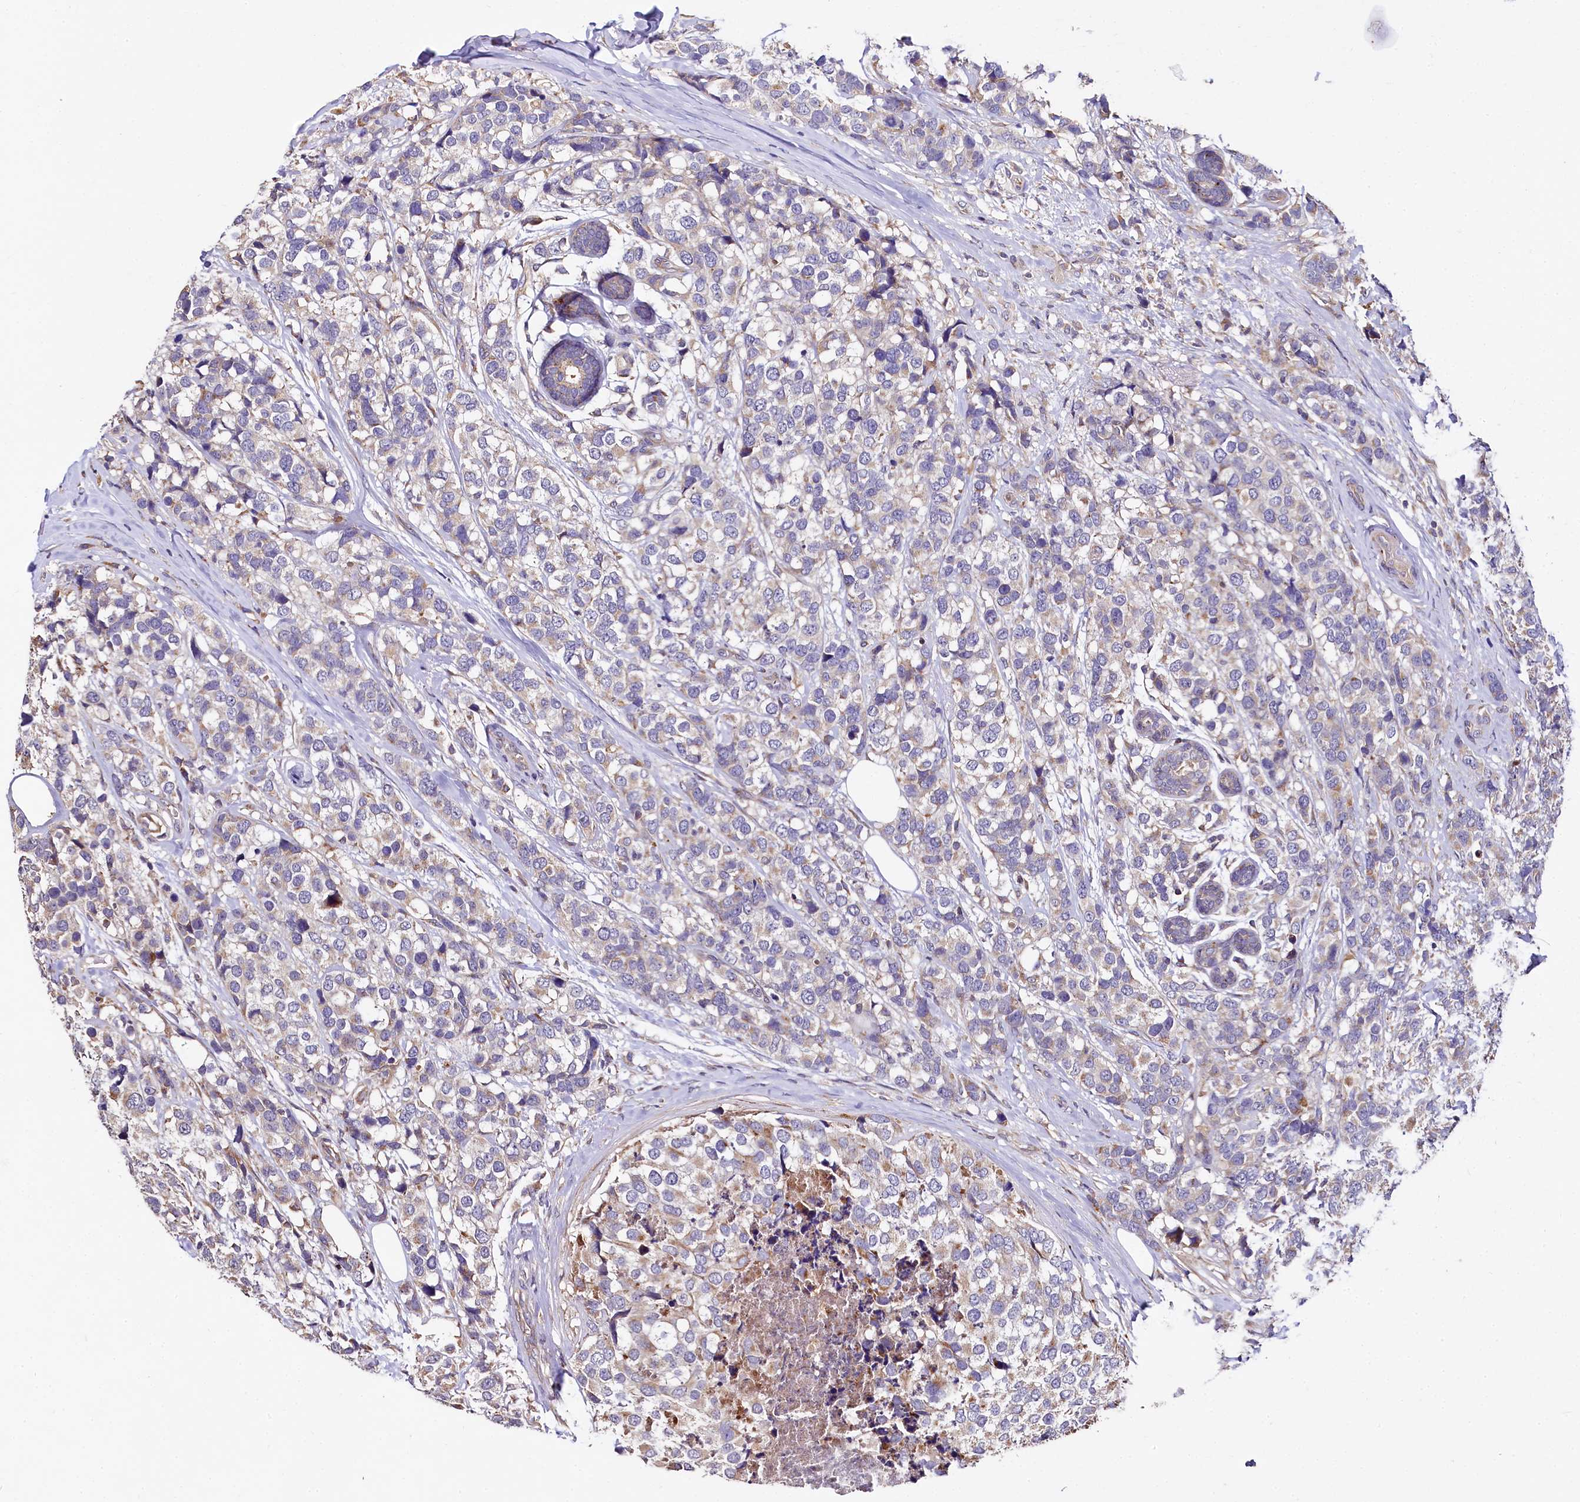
{"staining": {"intensity": "moderate", "quantity": "<25%", "location": "cytoplasmic/membranous"}, "tissue": "breast cancer", "cell_type": "Tumor cells", "image_type": "cancer", "snomed": [{"axis": "morphology", "description": "Lobular carcinoma"}, {"axis": "topography", "description": "Breast"}], "caption": "Approximately <25% of tumor cells in human breast lobular carcinoma display moderate cytoplasmic/membranous protein positivity as visualized by brown immunohistochemical staining.", "gene": "SPRYD3", "patient": {"sex": "female", "age": 59}}